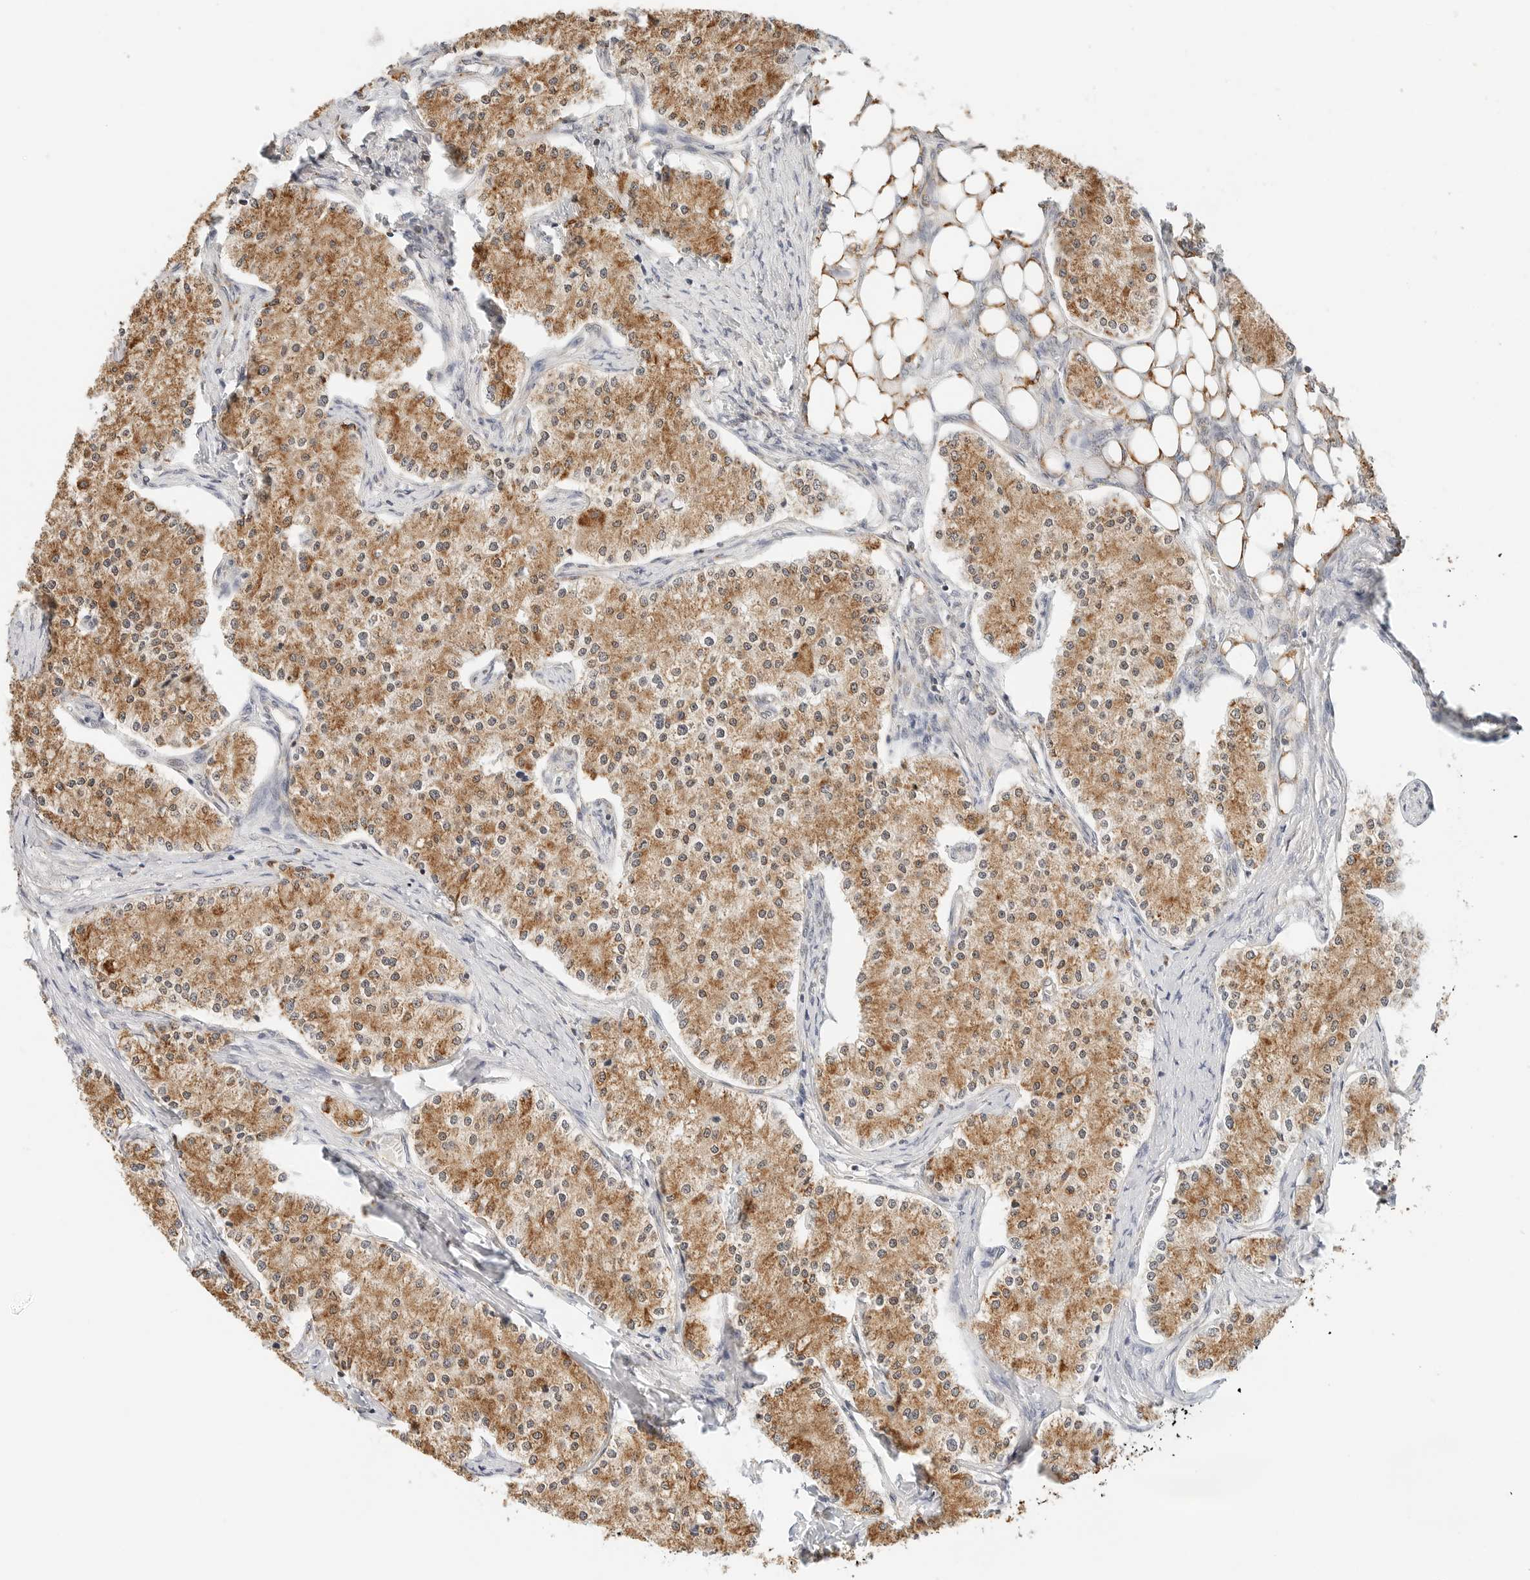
{"staining": {"intensity": "moderate", "quantity": ">75%", "location": "cytoplasmic/membranous"}, "tissue": "carcinoid", "cell_type": "Tumor cells", "image_type": "cancer", "snomed": [{"axis": "morphology", "description": "Carcinoid, malignant, NOS"}, {"axis": "topography", "description": "Colon"}], "caption": "This image exhibits immunohistochemistry (IHC) staining of carcinoid, with medium moderate cytoplasmic/membranous staining in approximately >75% of tumor cells.", "gene": "ATL1", "patient": {"sex": "female", "age": 52}}